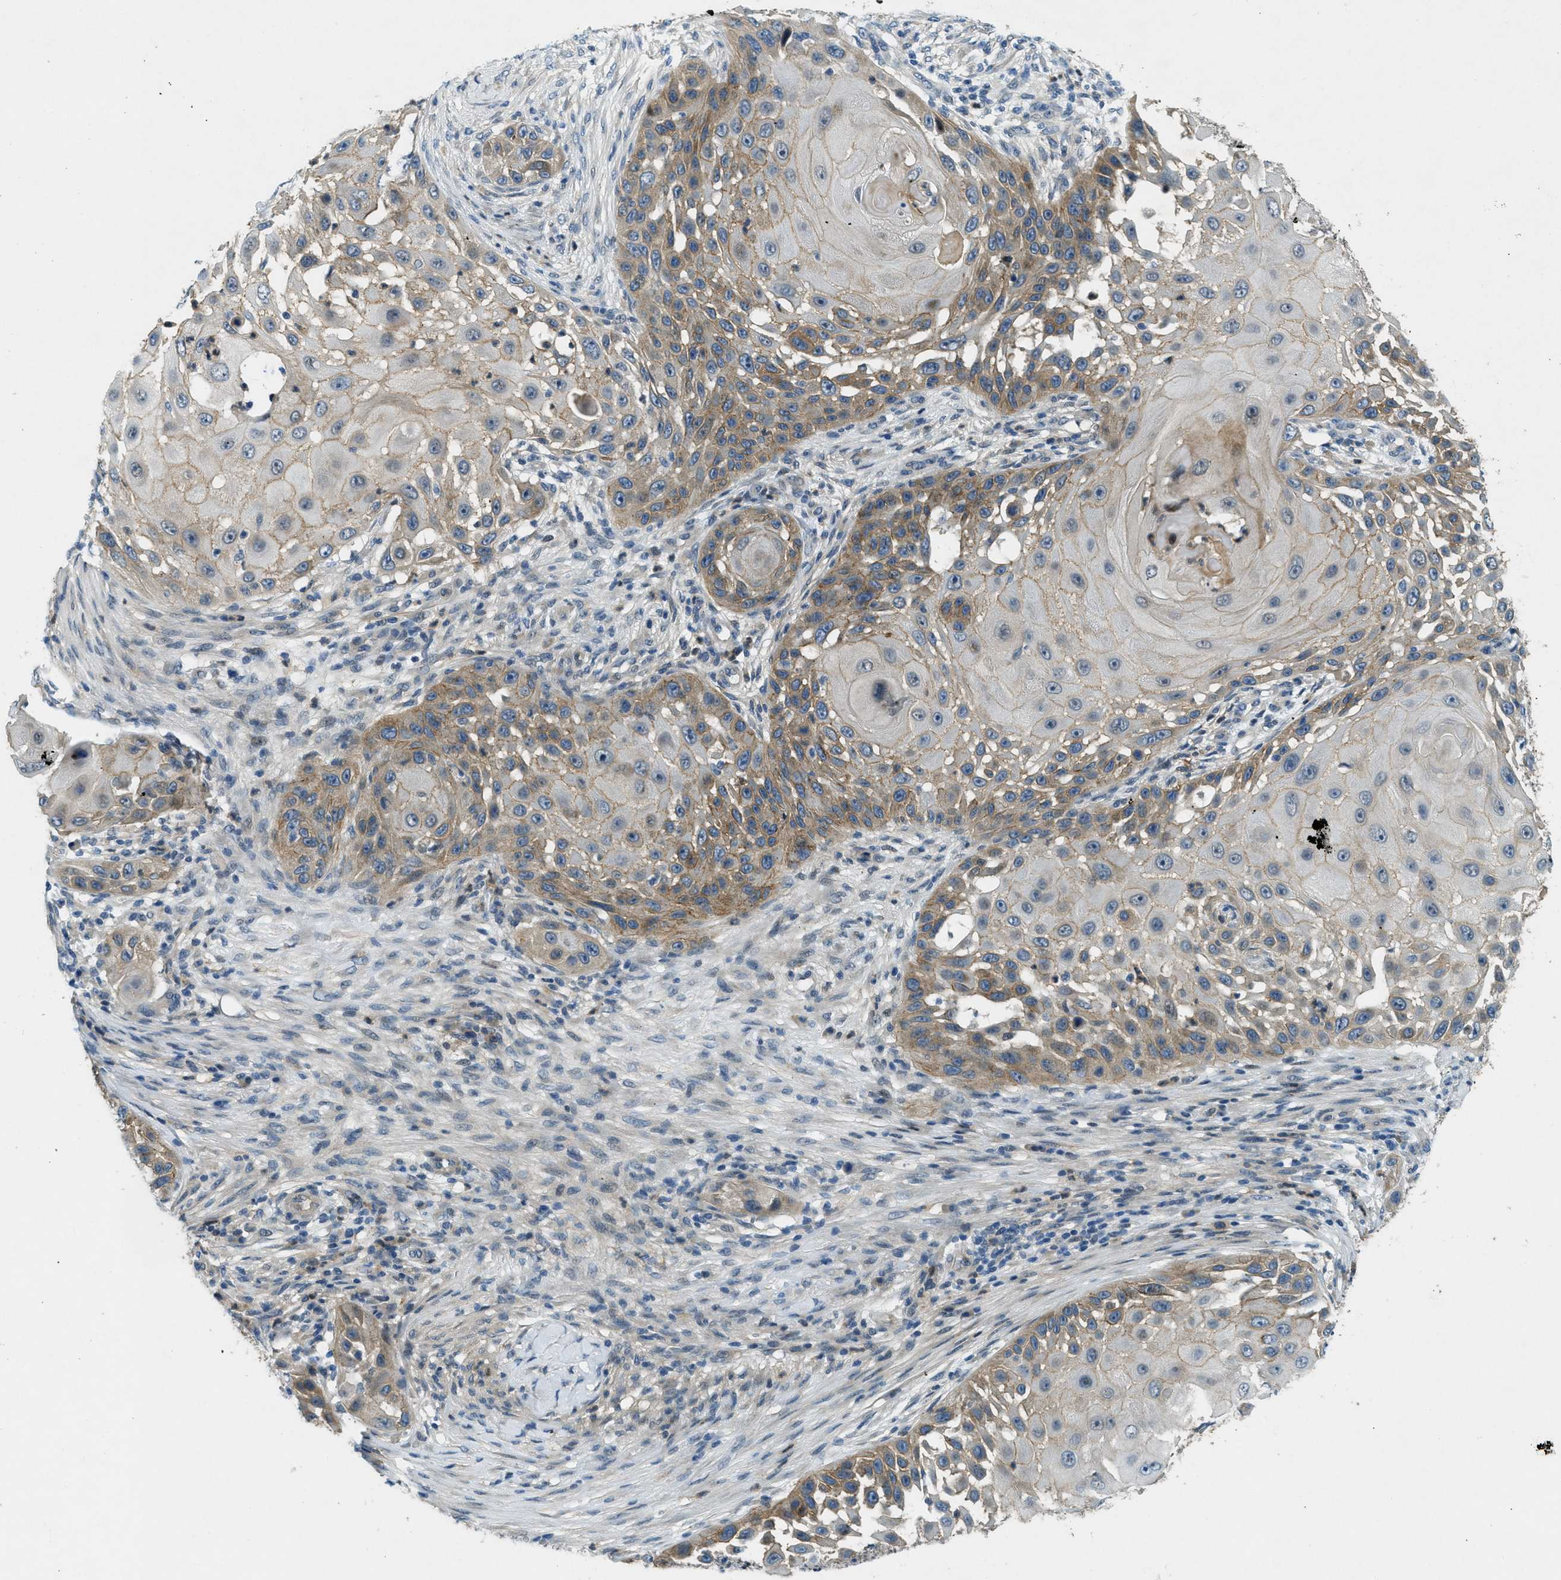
{"staining": {"intensity": "moderate", "quantity": "25%-75%", "location": "cytoplasmic/membranous"}, "tissue": "skin cancer", "cell_type": "Tumor cells", "image_type": "cancer", "snomed": [{"axis": "morphology", "description": "Squamous cell carcinoma, NOS"}, {"axis": "topography", "description": "Skin"}], "caption": "Immunohistochemistry (IHC) of skin cancer (squamous cell carcinoma) demonstrates medium levels of moderate cytoplasmic/membranous positivity in about 25%-75% of tumor cells.", "gene": "SNX14", "patient": {"sex": "female", "age": 44}}